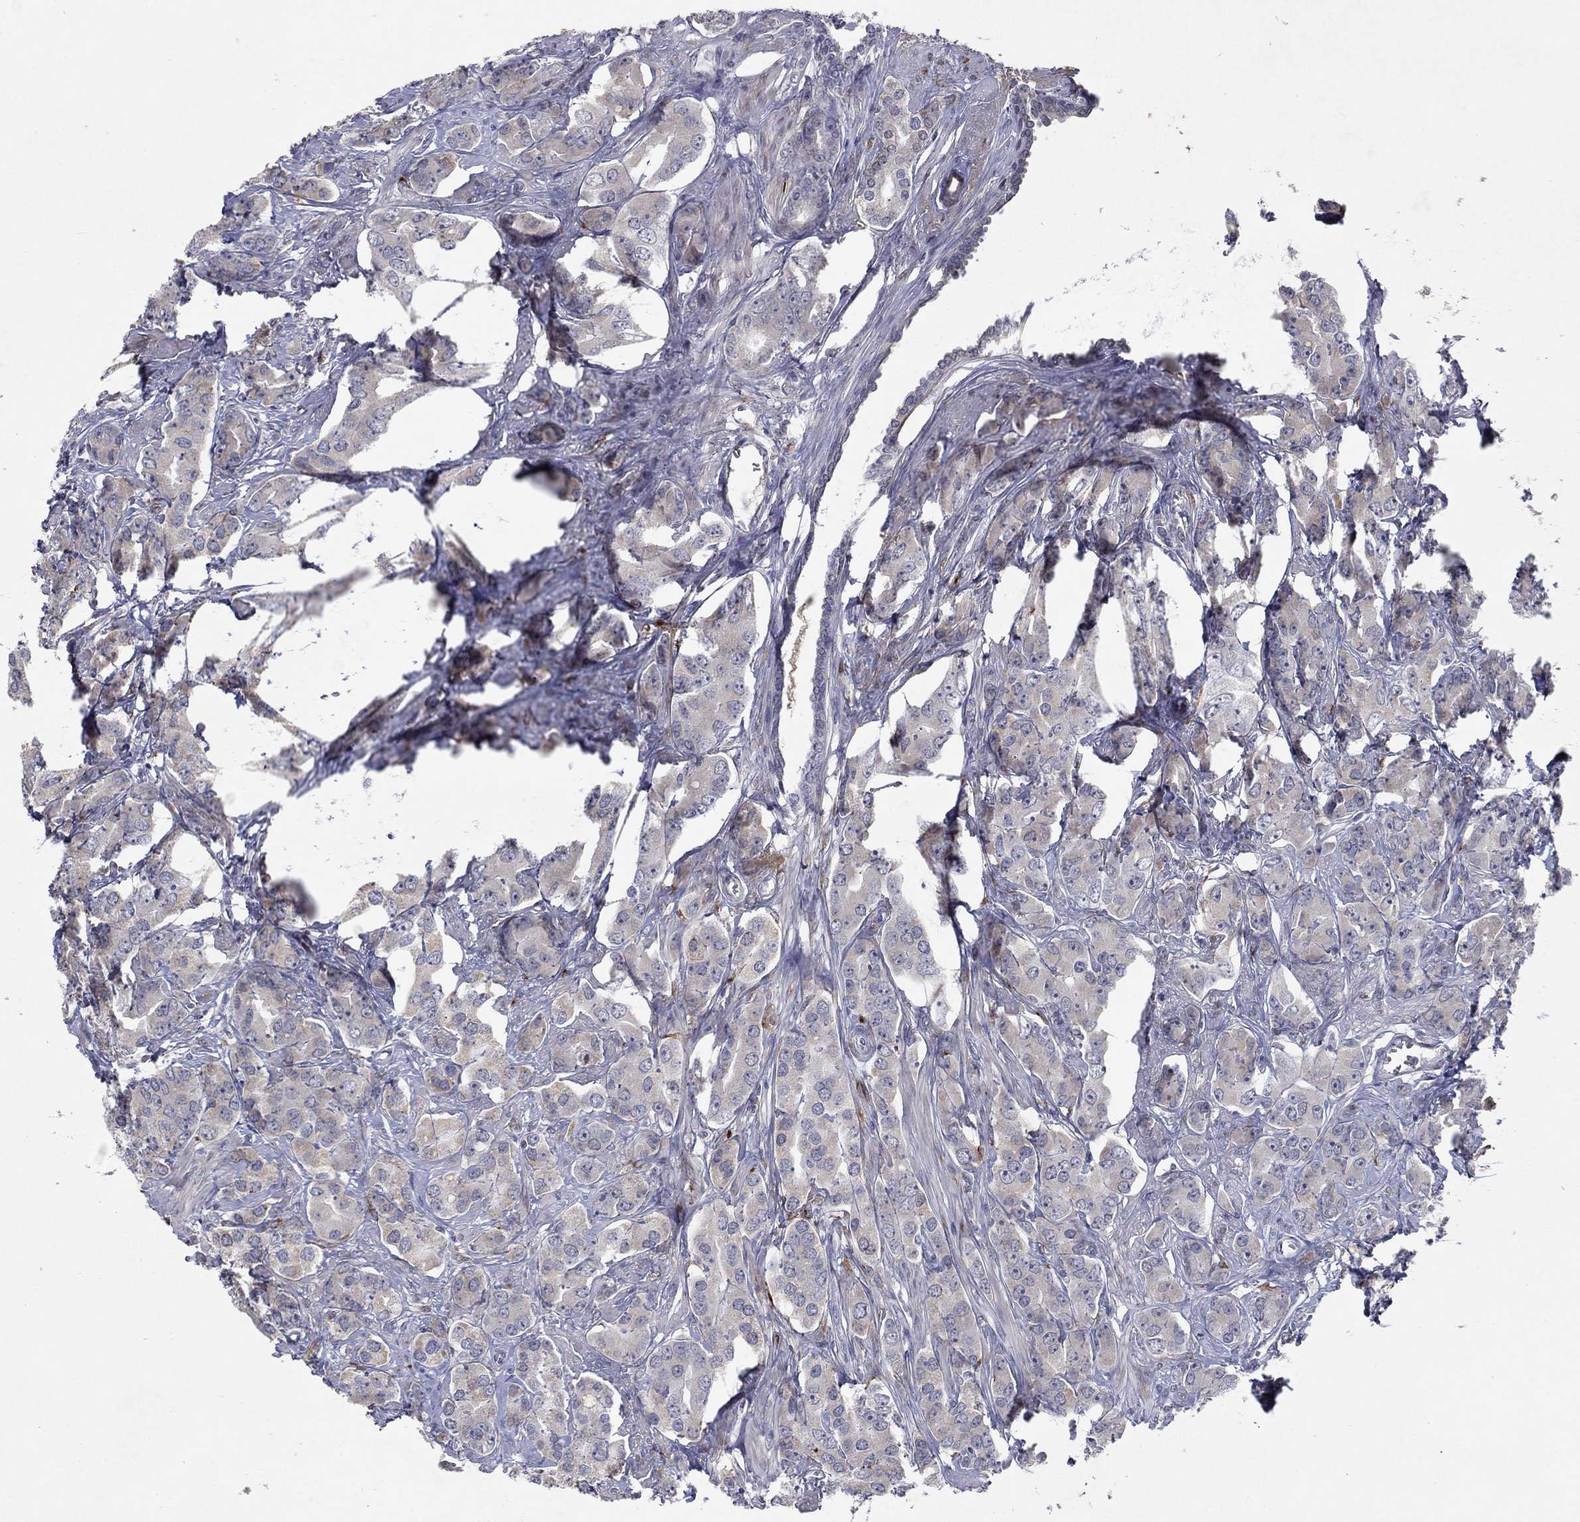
{"staining": {"intensity": "negative", "quantity": "none", "location": "none"}, "tissue": "prostate cancer", "cell_type": "Tumor cells", "image_type": "cancer", "snomed": [{"axis": "morphology", "description": "Adenocarcinoma, NOS"}, {"axis": "topography", "description": "Prostate"}], "caption": "The IHC histopathology image has no significant expression in tumor cells of prostate cancer (adenocarcinoma) tissue.", "gene": "PTGDS", "patient": {"sex": "male", "age": 67}}